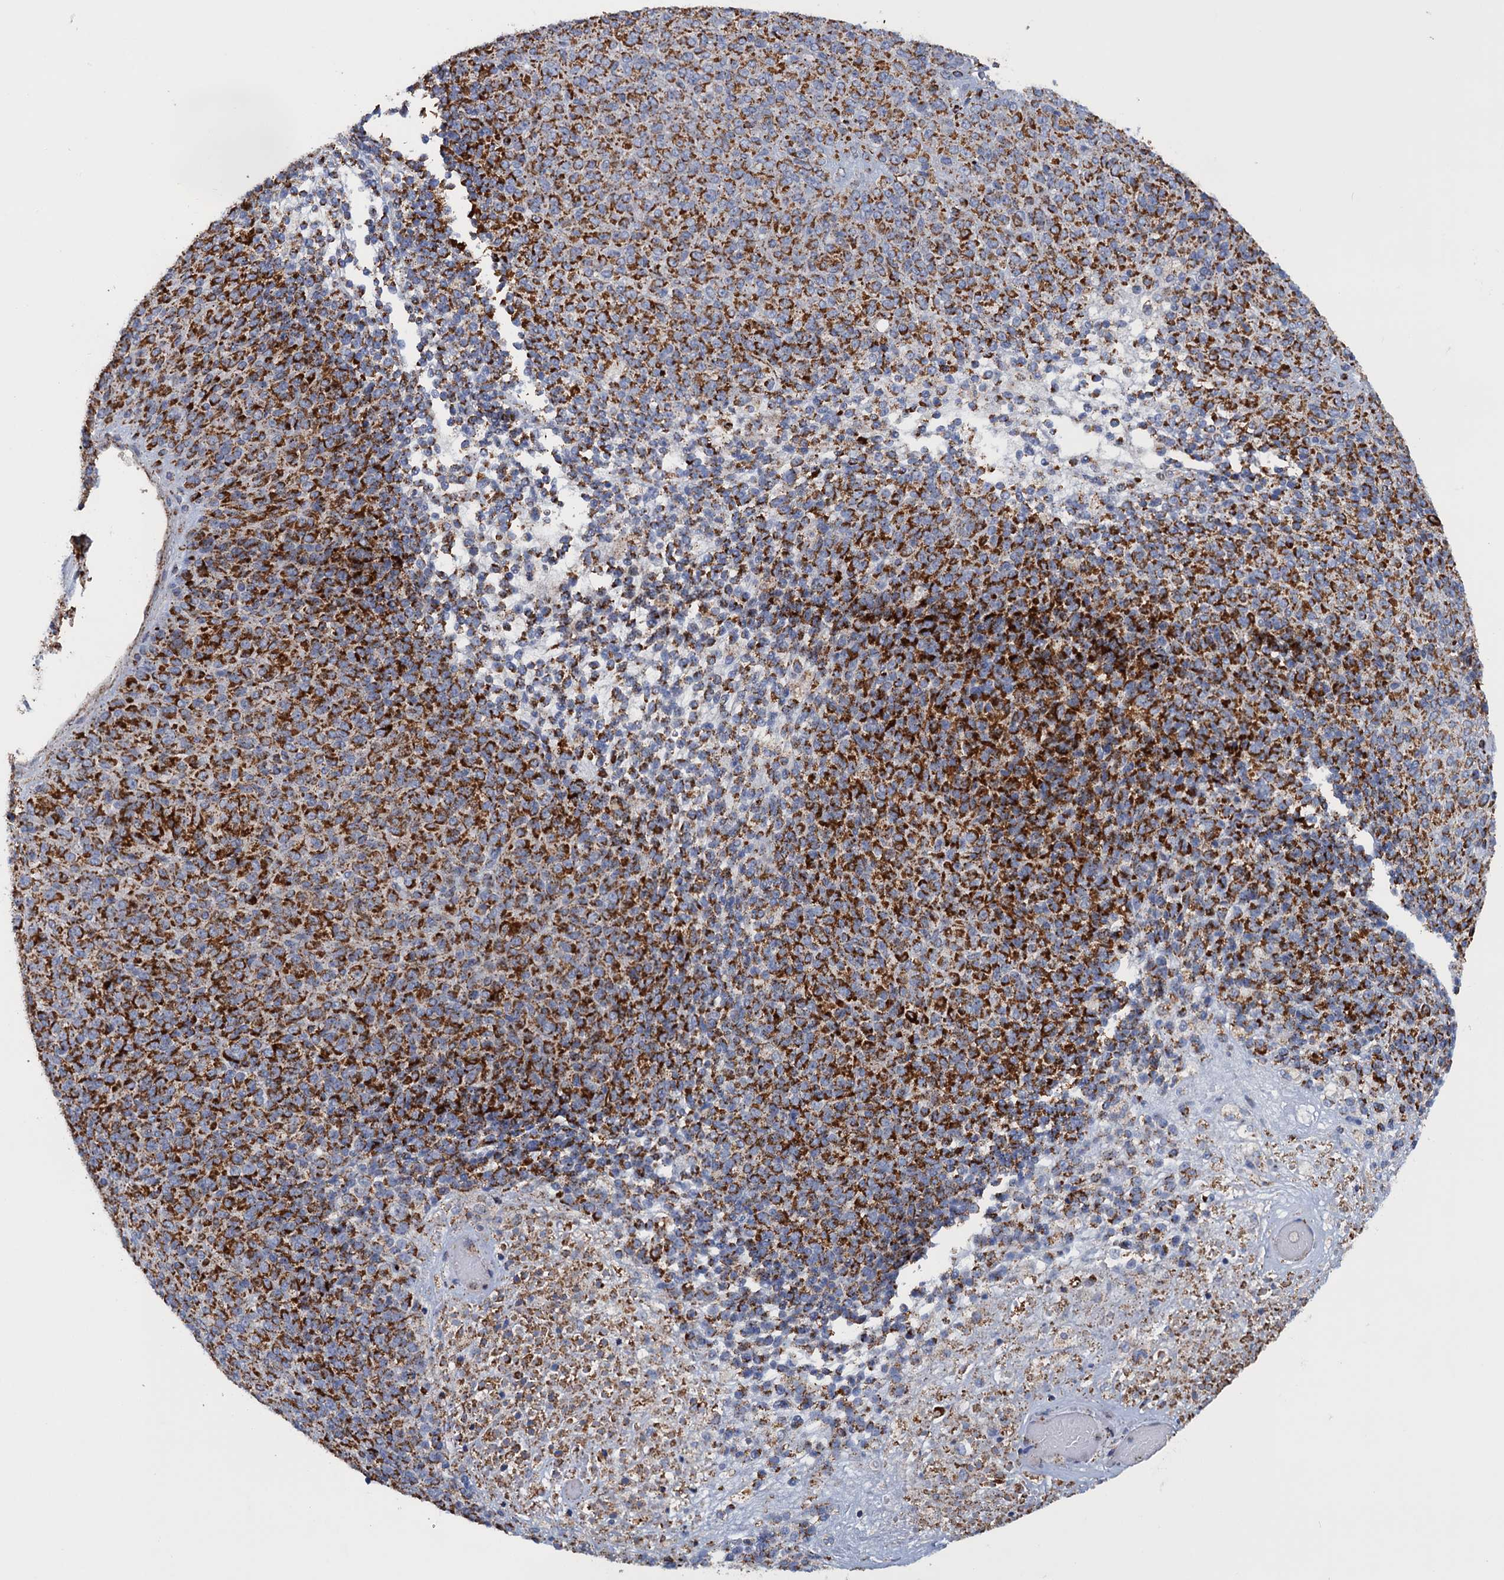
{"staining": {"intensity": "strong", "quantity": ">75%", "location": "cytoplasmic/membranous"}, "tissue": "melanoma", "cell_type": "Tumor cells", "image_type": "cancer", "snomed": [{"axis": "morphology", "description": "Malignant melanoma, Metastatic site"}, {"axis": "topography", "description": "Brain"}], "caption": "Protein staining exhibits strong cytoplasmic/membranous positivity in about >75% of tumor cells in melanoma.", "gene": "GTPBP3", "patient": {"sex": "female", "age": 56}}